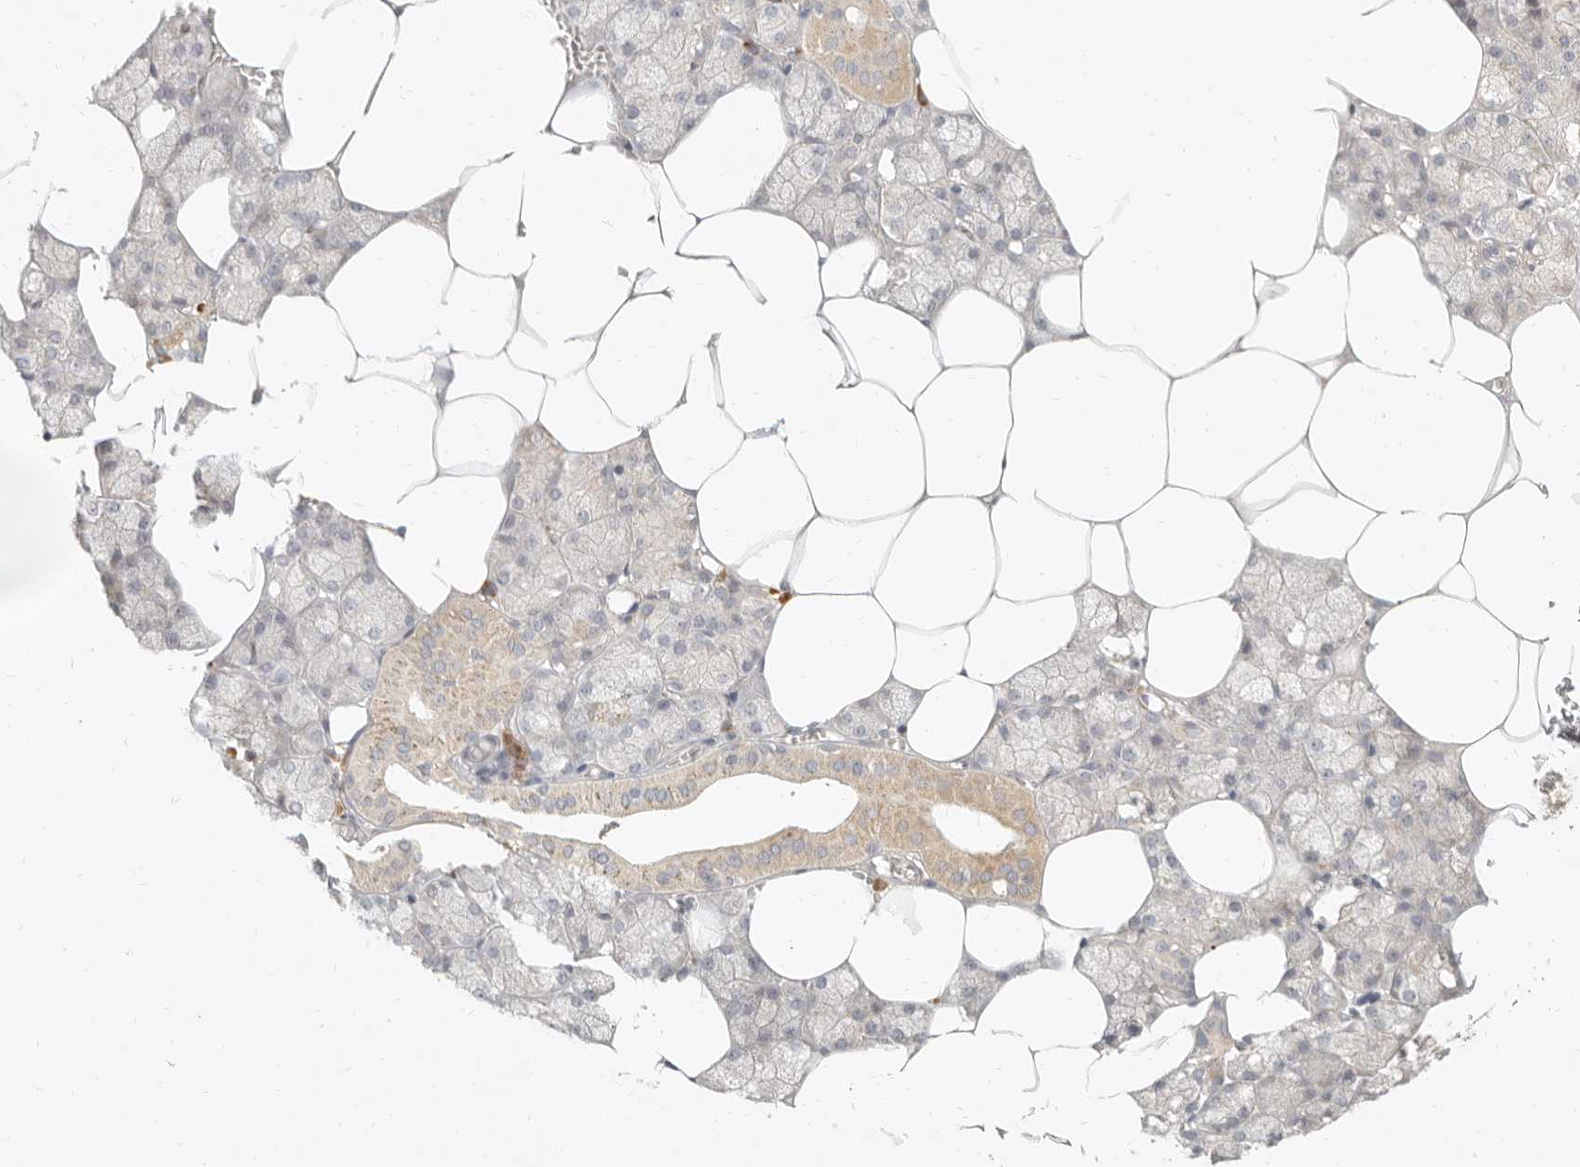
{"staining": {"intensity": "moderate", "quantity": "<25%", "location": "cytoplasmic/membranous"}, "tissue": "salivary gland", "cell_type": "Glandular cells", "image_type": "normal", "snomed": [{"axis": "morphology", "description": "Normal tissue, NOS"}, {"axis": "topography", "description": "Salivary gland"}], "caption": "Brown immunohistochemical staining in normal salivary gland shows moderate cytoplasmic/membranous expression in about <25% of glandular cells.", "gene": "PABPC4", "patient": {"sex": "male", "age": 62}}